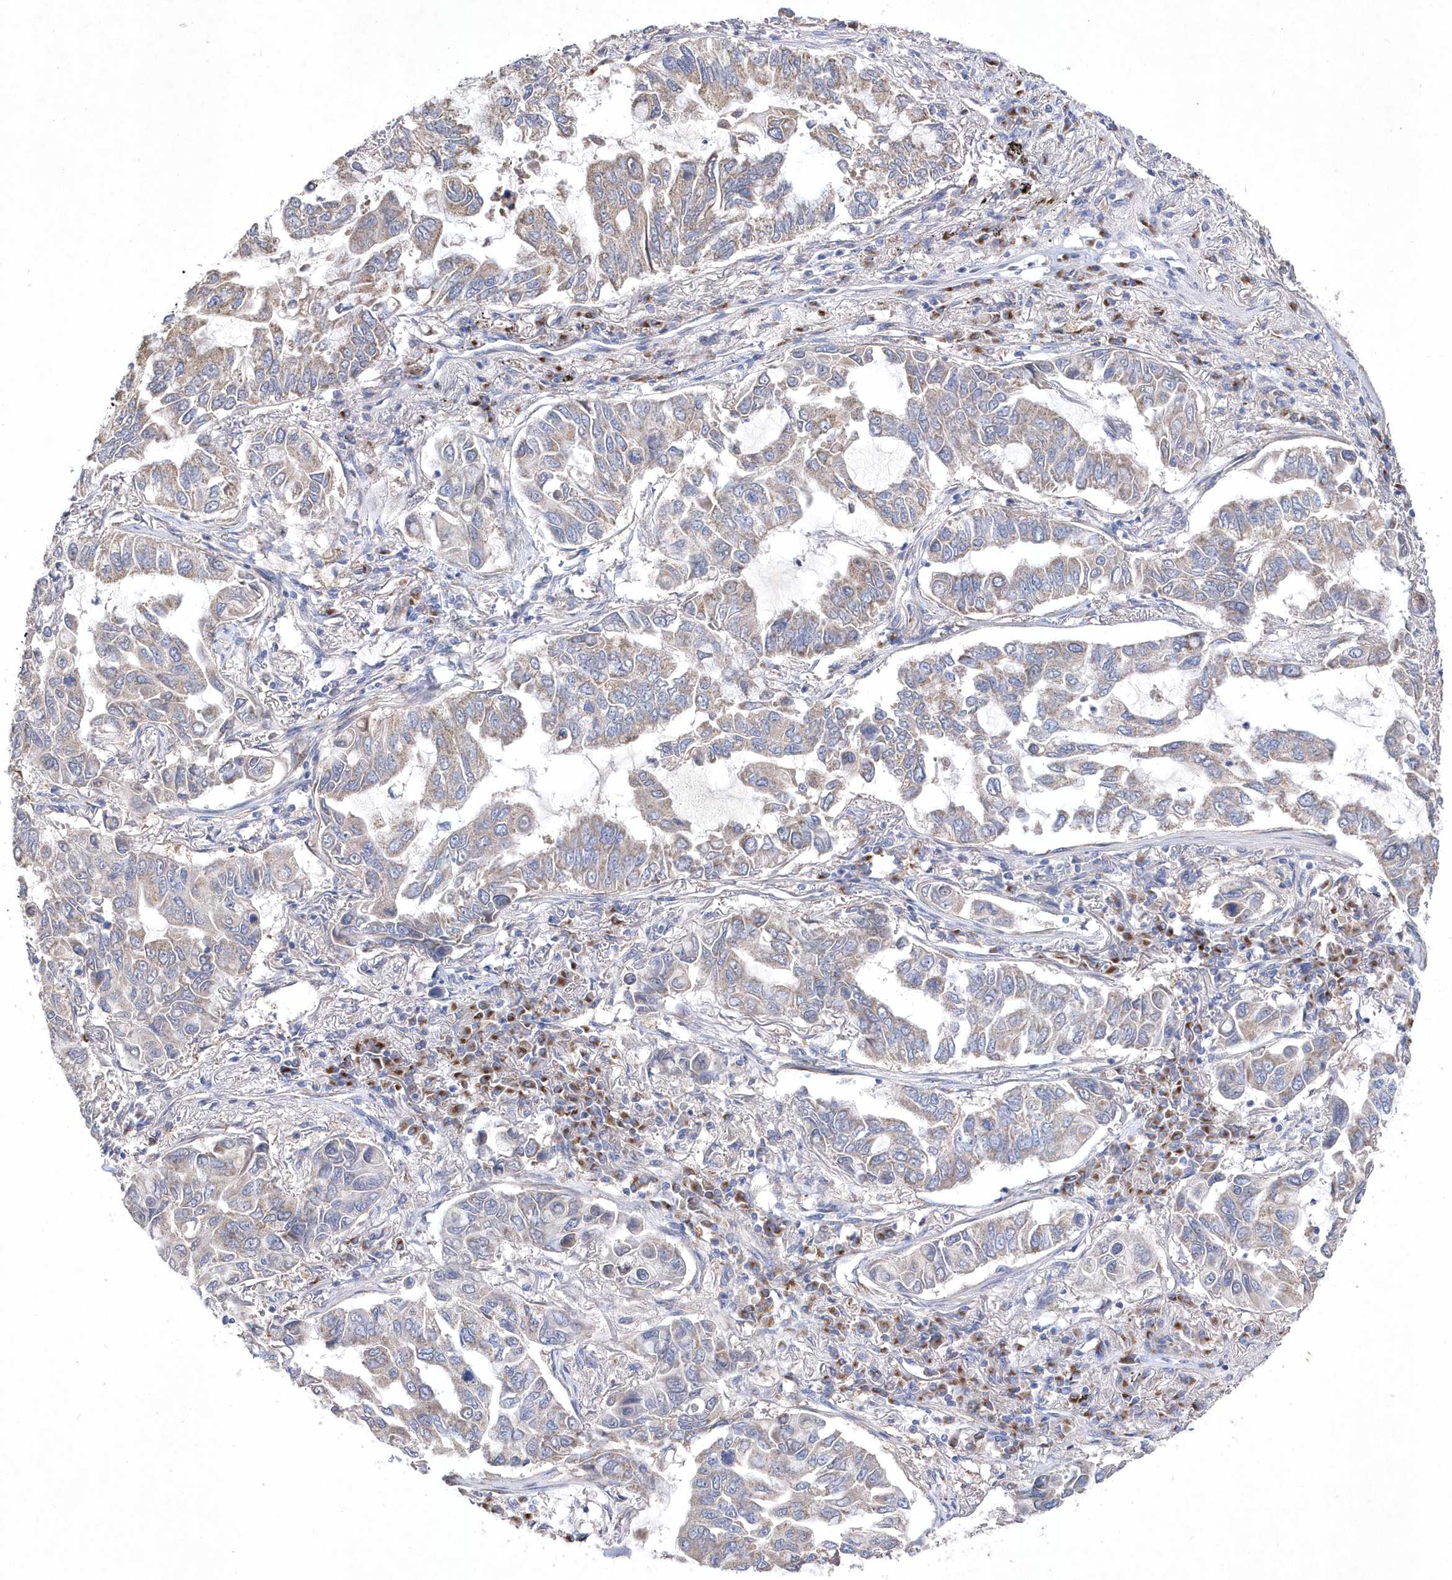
{"staining": {"intensity": "weak", "quantity": "25%-75%", "location": "cytoplasmic/membranous"}, "tissue": "lung cancer", "cell_type": "Tumor cells", "image_type": "cancer", "snomed": [{"axis": "morphology", "description": "Adenocarcinoma, NOS"}, {"axis": "topography", "description": "Lung"}], "caption": "Tumor cells demonstrate low levels of weak cytoplasmic/membranous positivity in approximately 25%-75% of cells in human lung adenocarcinoma.", "gene": "METTL8", "patient": {"sex": "male", "age": 64}}